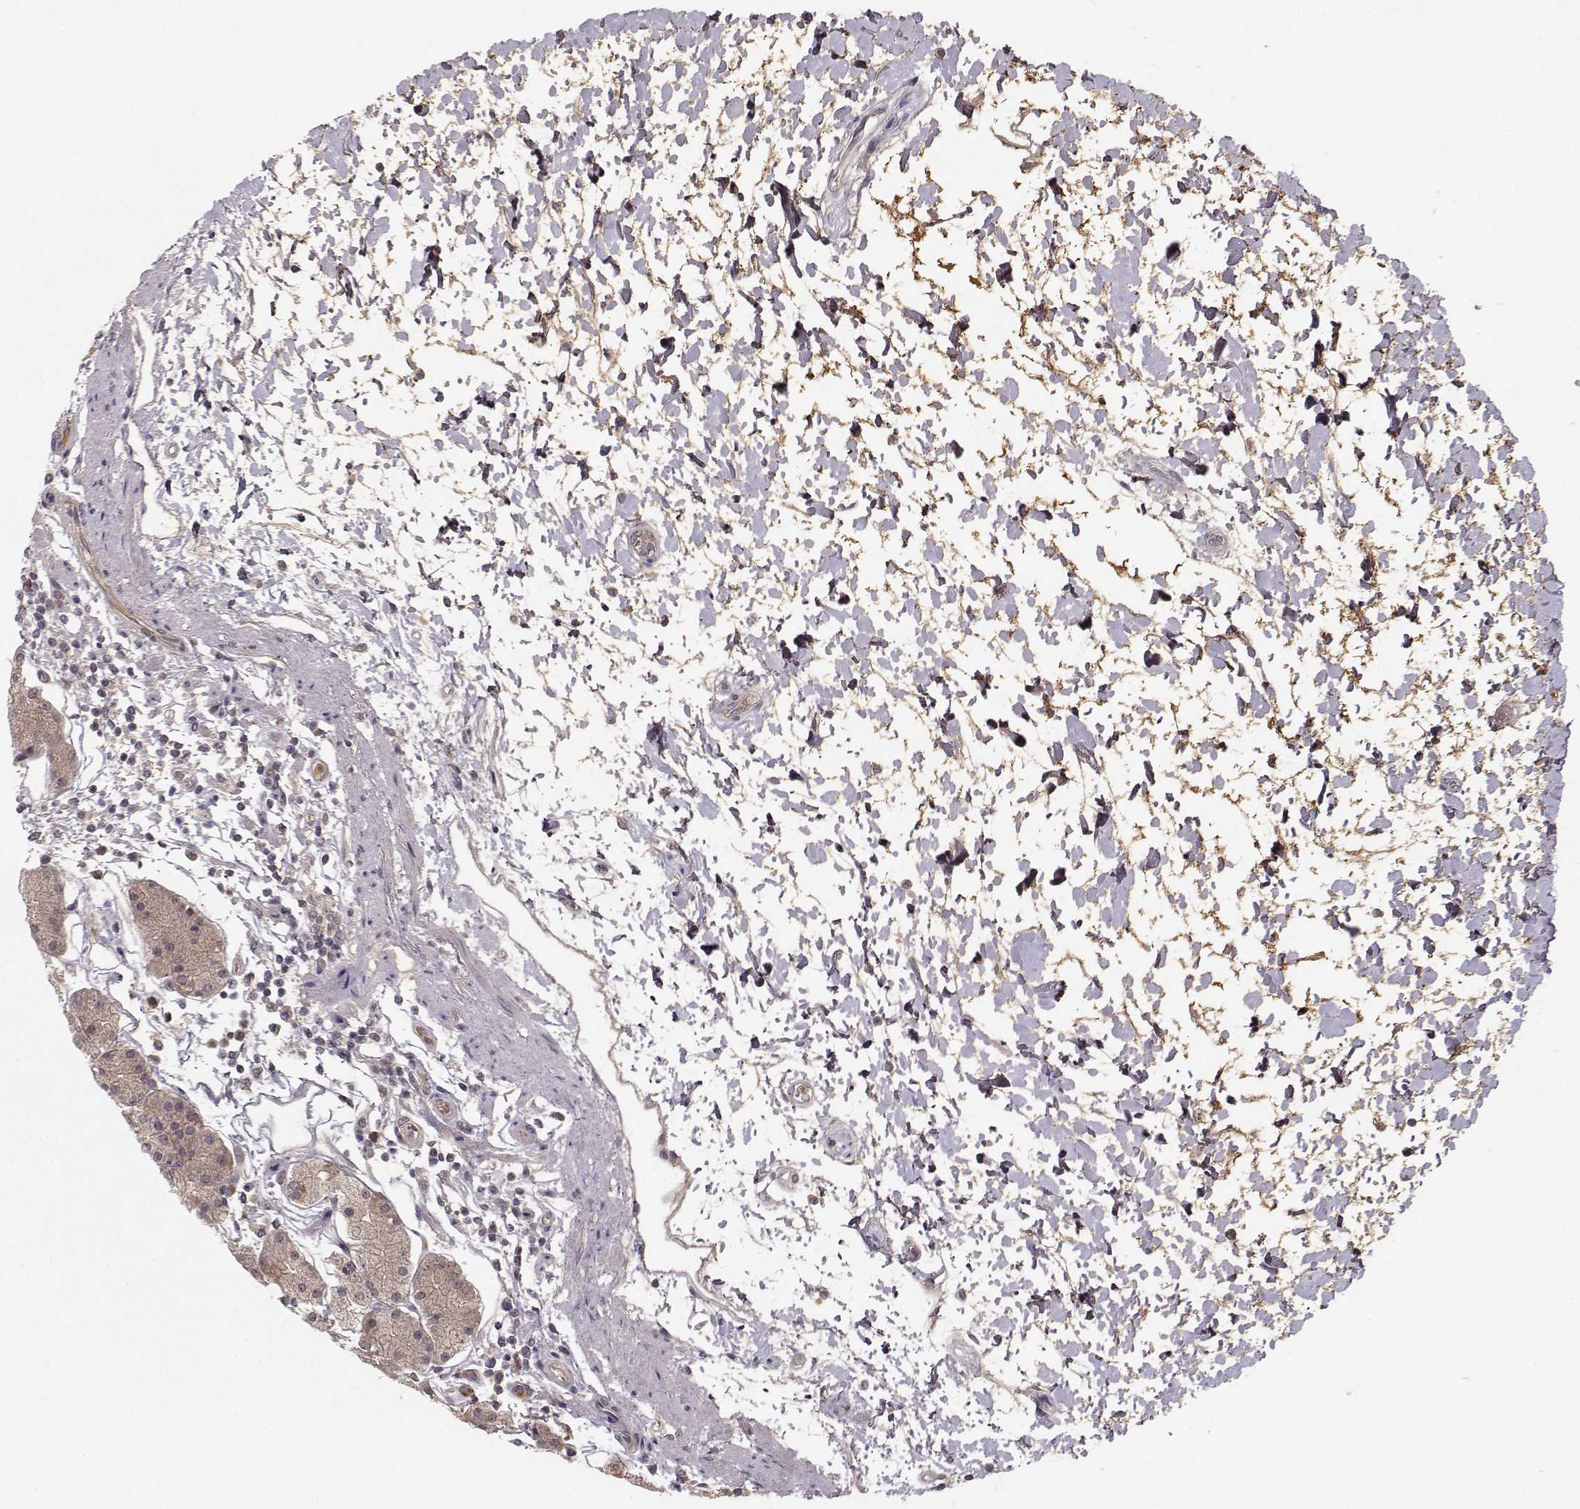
{"staining": {"intensity": "moderate", "quantity": "<25%", "location": "cytoplasmic/membranous"}, "tissue": "stomach", "cell_type": "Glandular cells", "image_type": "normal", "snomed": [{"axis": "morphology", "description": "Normal tissue, NOS"}, {"axis": "topography", "description": "Stomach"}], "caption": "A low amount of moderate cytoplasmic/membranous positivity is seen in approximately <25% of glandular cells in unremarkable stomach. Nuclei are stained in blue.", "gene": "OPRD1", "patient": {"sex": "male", "age": 54}}